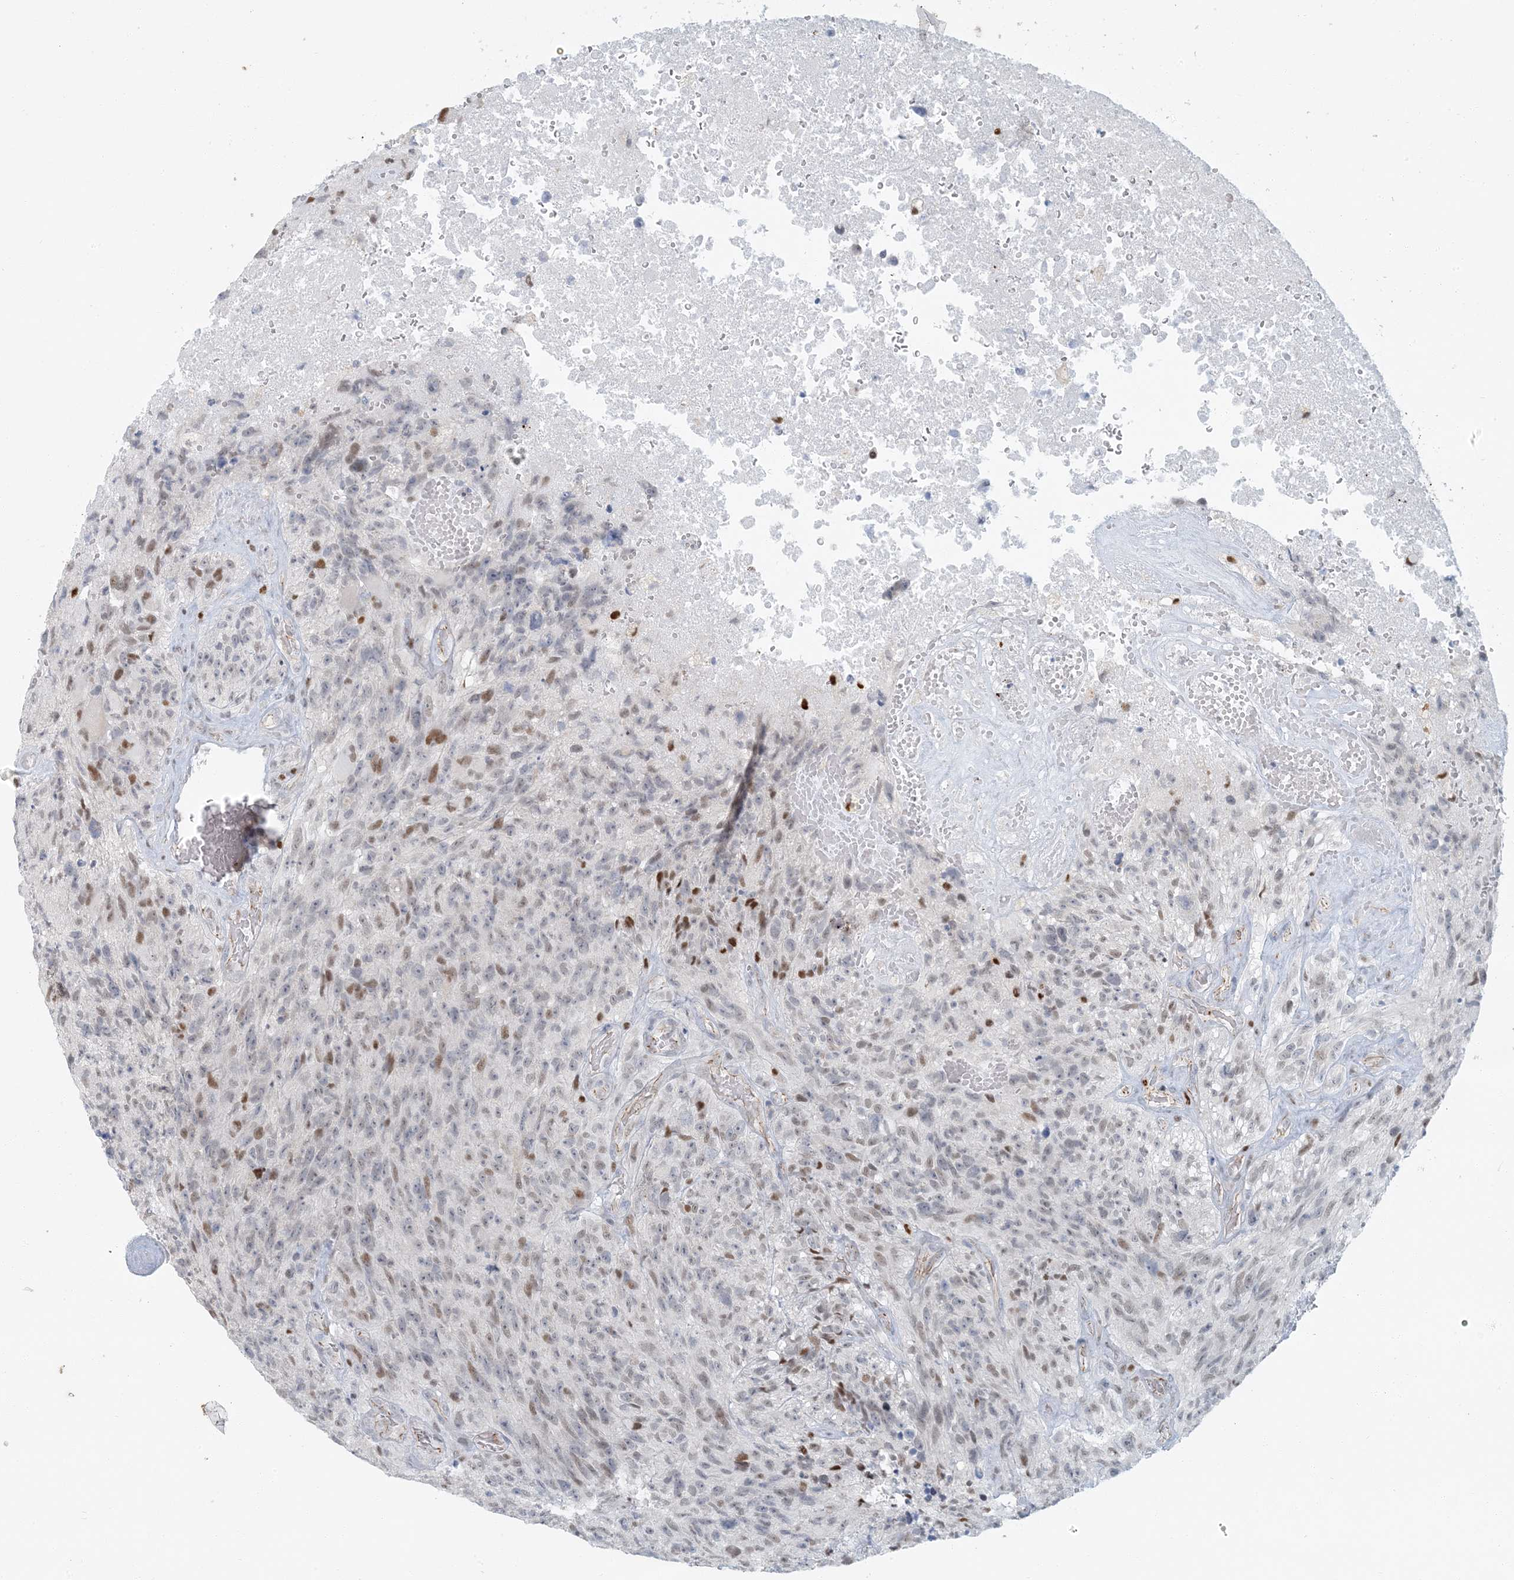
{"staining": {"intensity": "moderate", "quantity": "<25%", "location": "nuclear"}, "tissue": "glioma", "cell_type": "Tumor cells", "image_type": "cancer", "snomed": [{"axis": "morphology", "description": "Glioma, malignant, High grade"}, {"axis": "topography", "description": "Brain"}], "caption": "Immunohistochemical staining of glioma reveals moderate nuclear protein positivity in approximately <25% of tumor cells.", "gene": "AK9", "patient": {"sex": "male", "age": 69}}